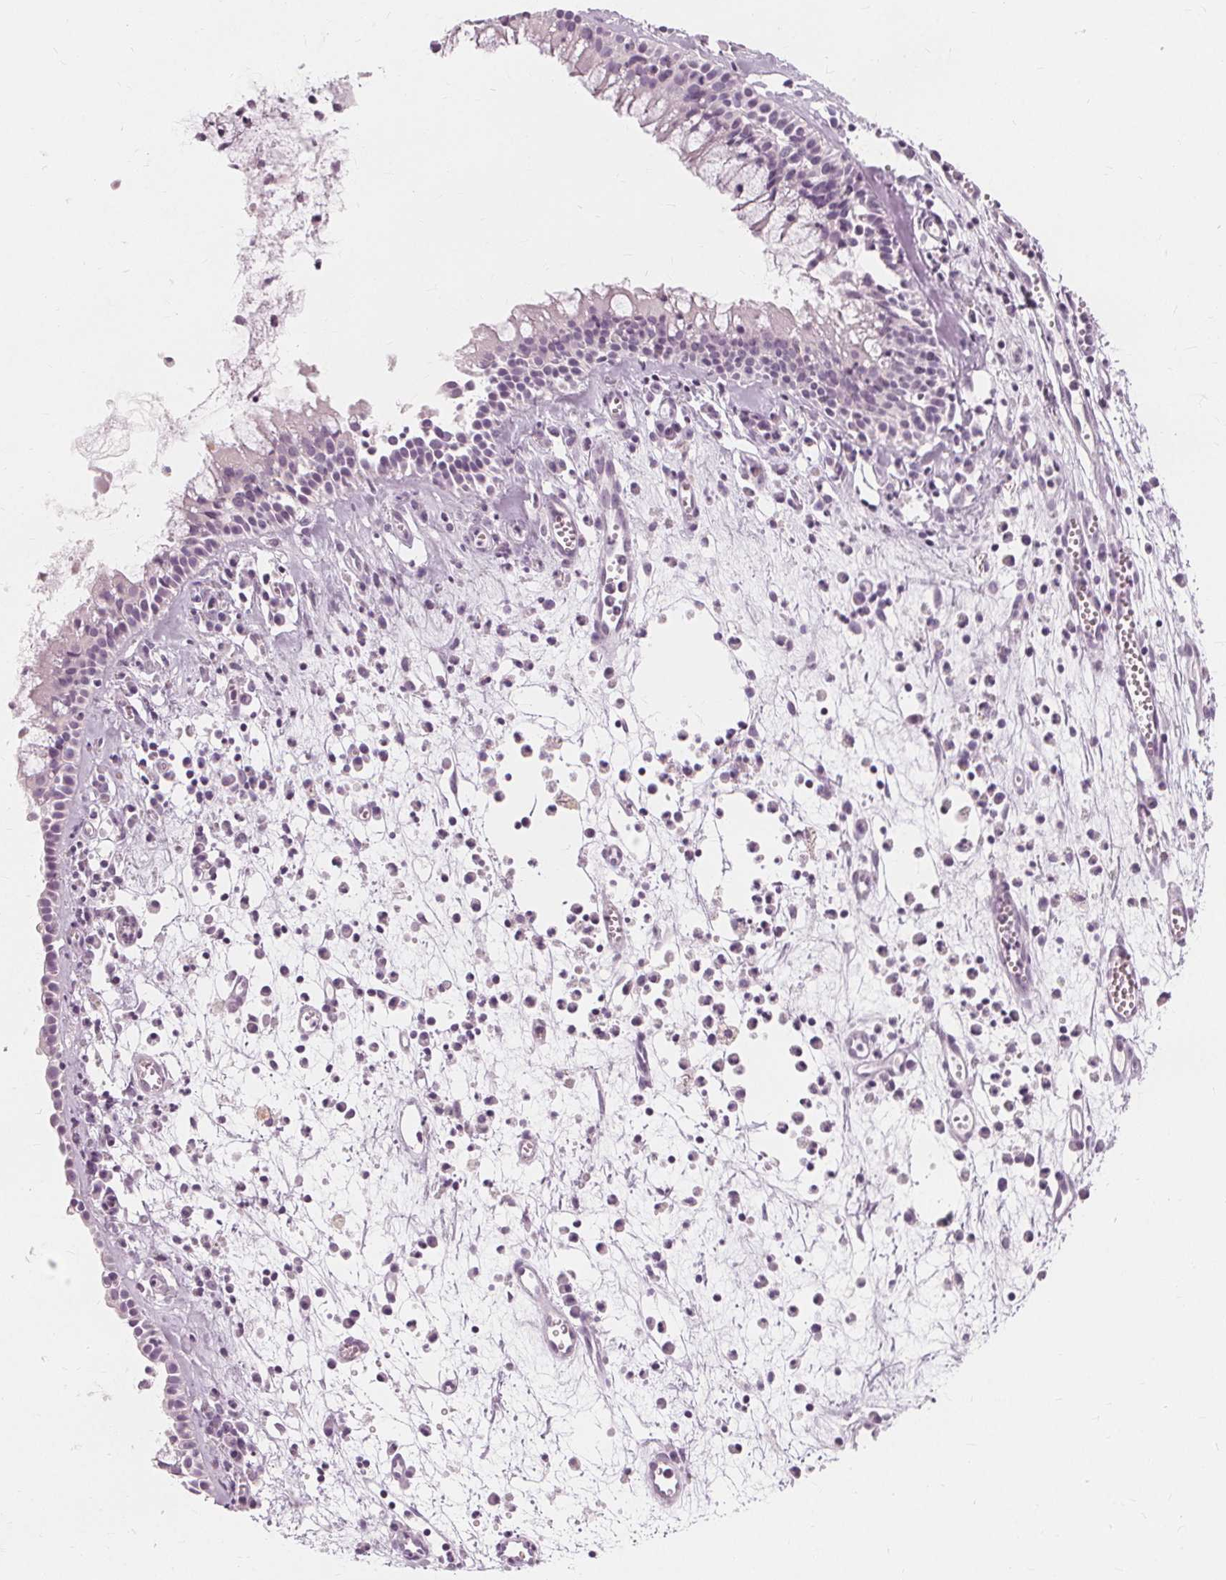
{"staining": {"intensity": "negative", "quantity": "none", "location": "none"}, "tissue": "nasopharynx", "cell_type": "Respiratory epithelial cells", "image_type": "normal", "snomed": [{"axis": "morphology", "description": "Normal tissue, NOS"}, {"axis": "topography", "description": "Nasopharynx"}], "caption": "Respiratory epithelial cells show no significant expression in normal nasopharynx. Brightfield microscopy of IHC stained with DAB (3,3'-diaminobenzidine) (brown) and hematoxylin (blue), captured at high magnification.", "gene": "MUC12", "patient": {"sex": "female", "age": 52}}